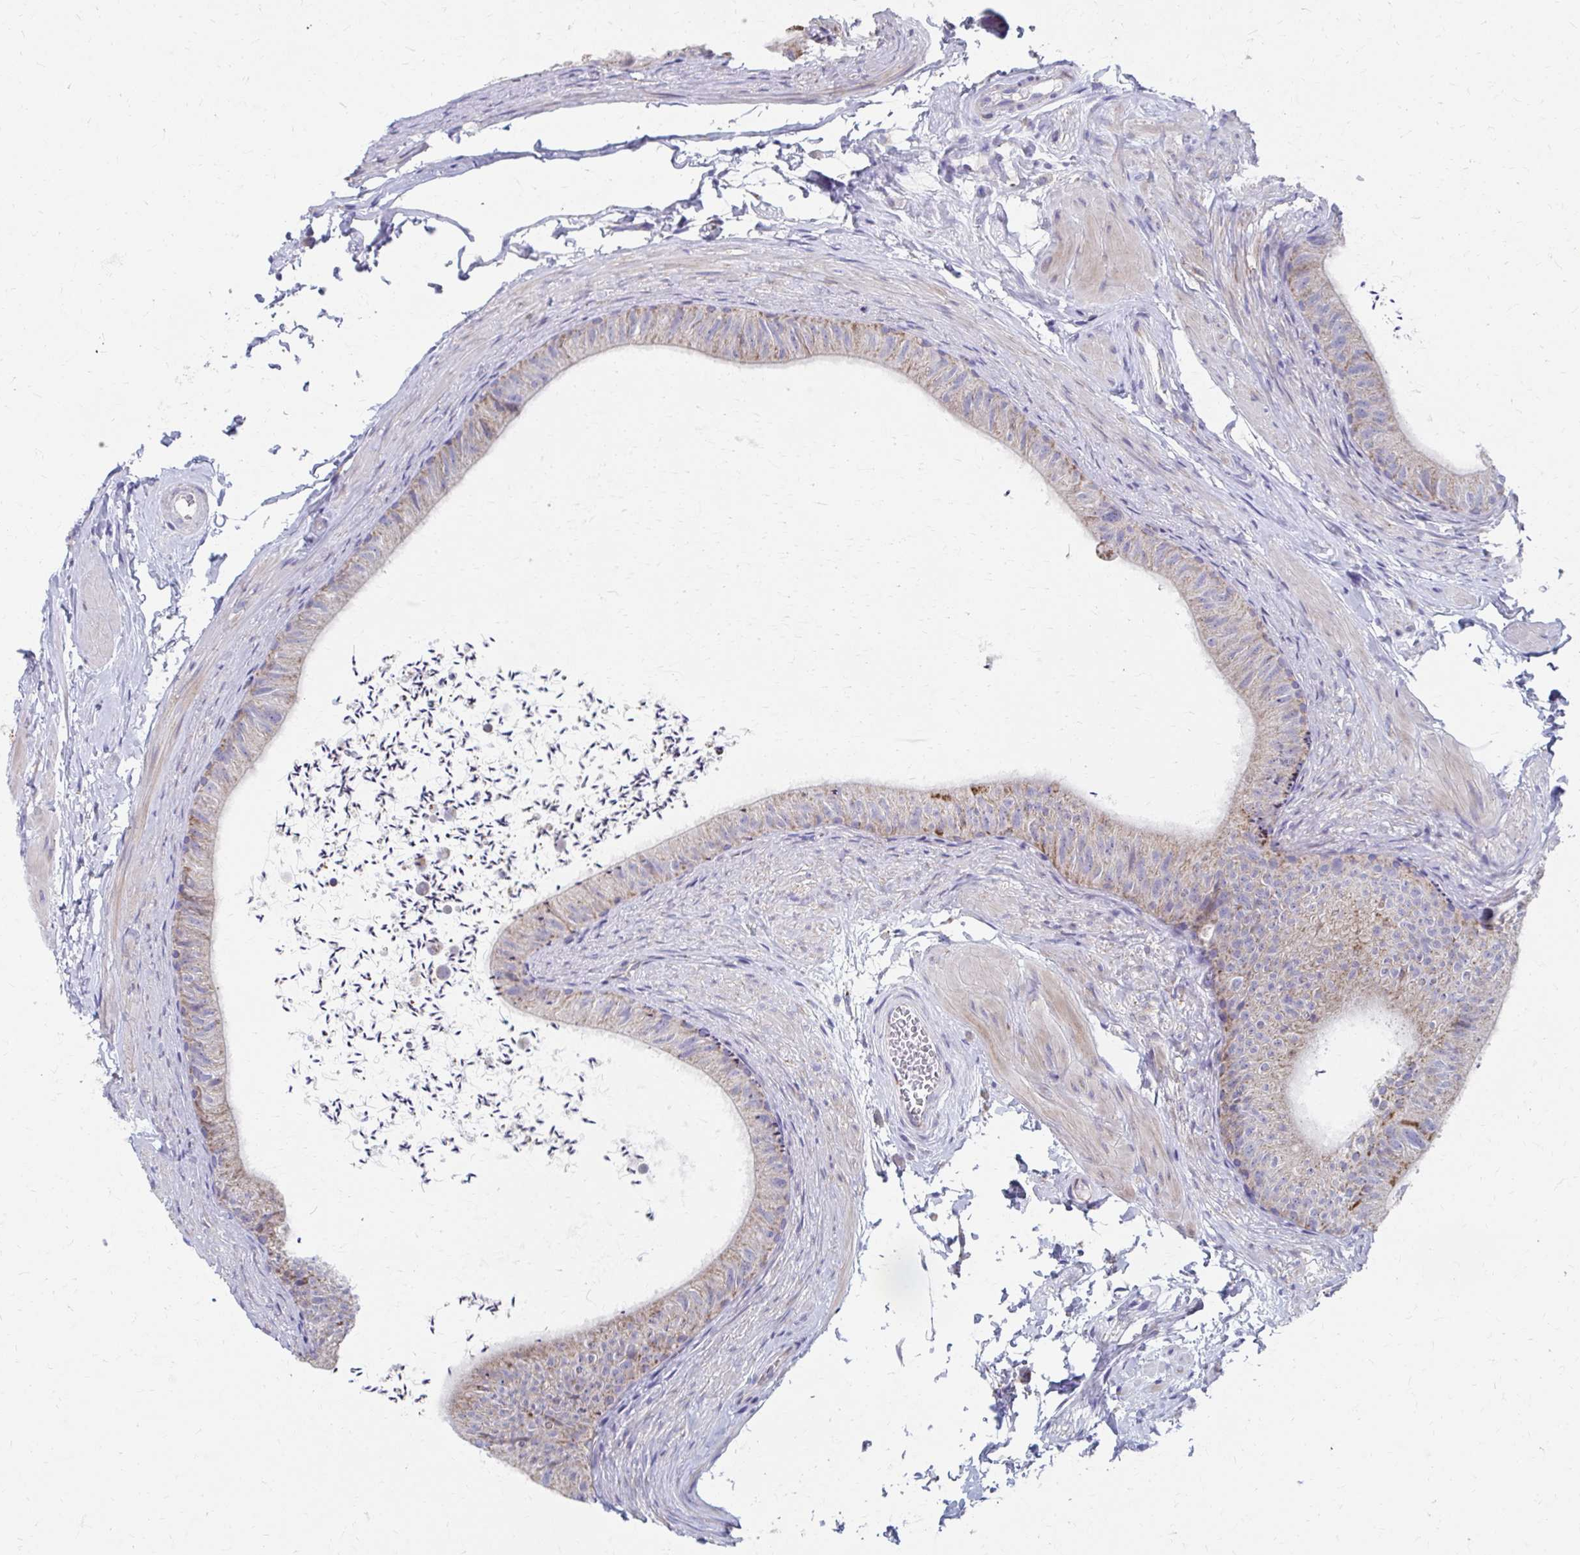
{"staining": {"intensity": "weak", "quantity": "25%-75%", "location": "cytoplasmic/membranous"}, "tissue": "epididymis", "cell_type": "Glandular cells", "image_type": "normal", "snomed": [{"axis": "morphology", "description": "Normal tissue, NOS"}, {"axis": "topography", "description": "Epididymis, spermatic cord, NOS"}, {"axis": "topography", "description": "Epididymis"}, {"axis": "topography", "description": "Peripheral nerve tissue"}], "caption": "High-power microscopy captured an immunohistochemistry (IHC) histopathology image of normal epididymis, revealing weak cytoplasmic/membranous positivity in approximately 25%-75% of glandular cells. (DAB (3,3'-diaminobenzidine) IHC with brightfield microscopy, high magnification).", "gene": "RCC1L", "patient": {"sex": "male", "age": 29}}